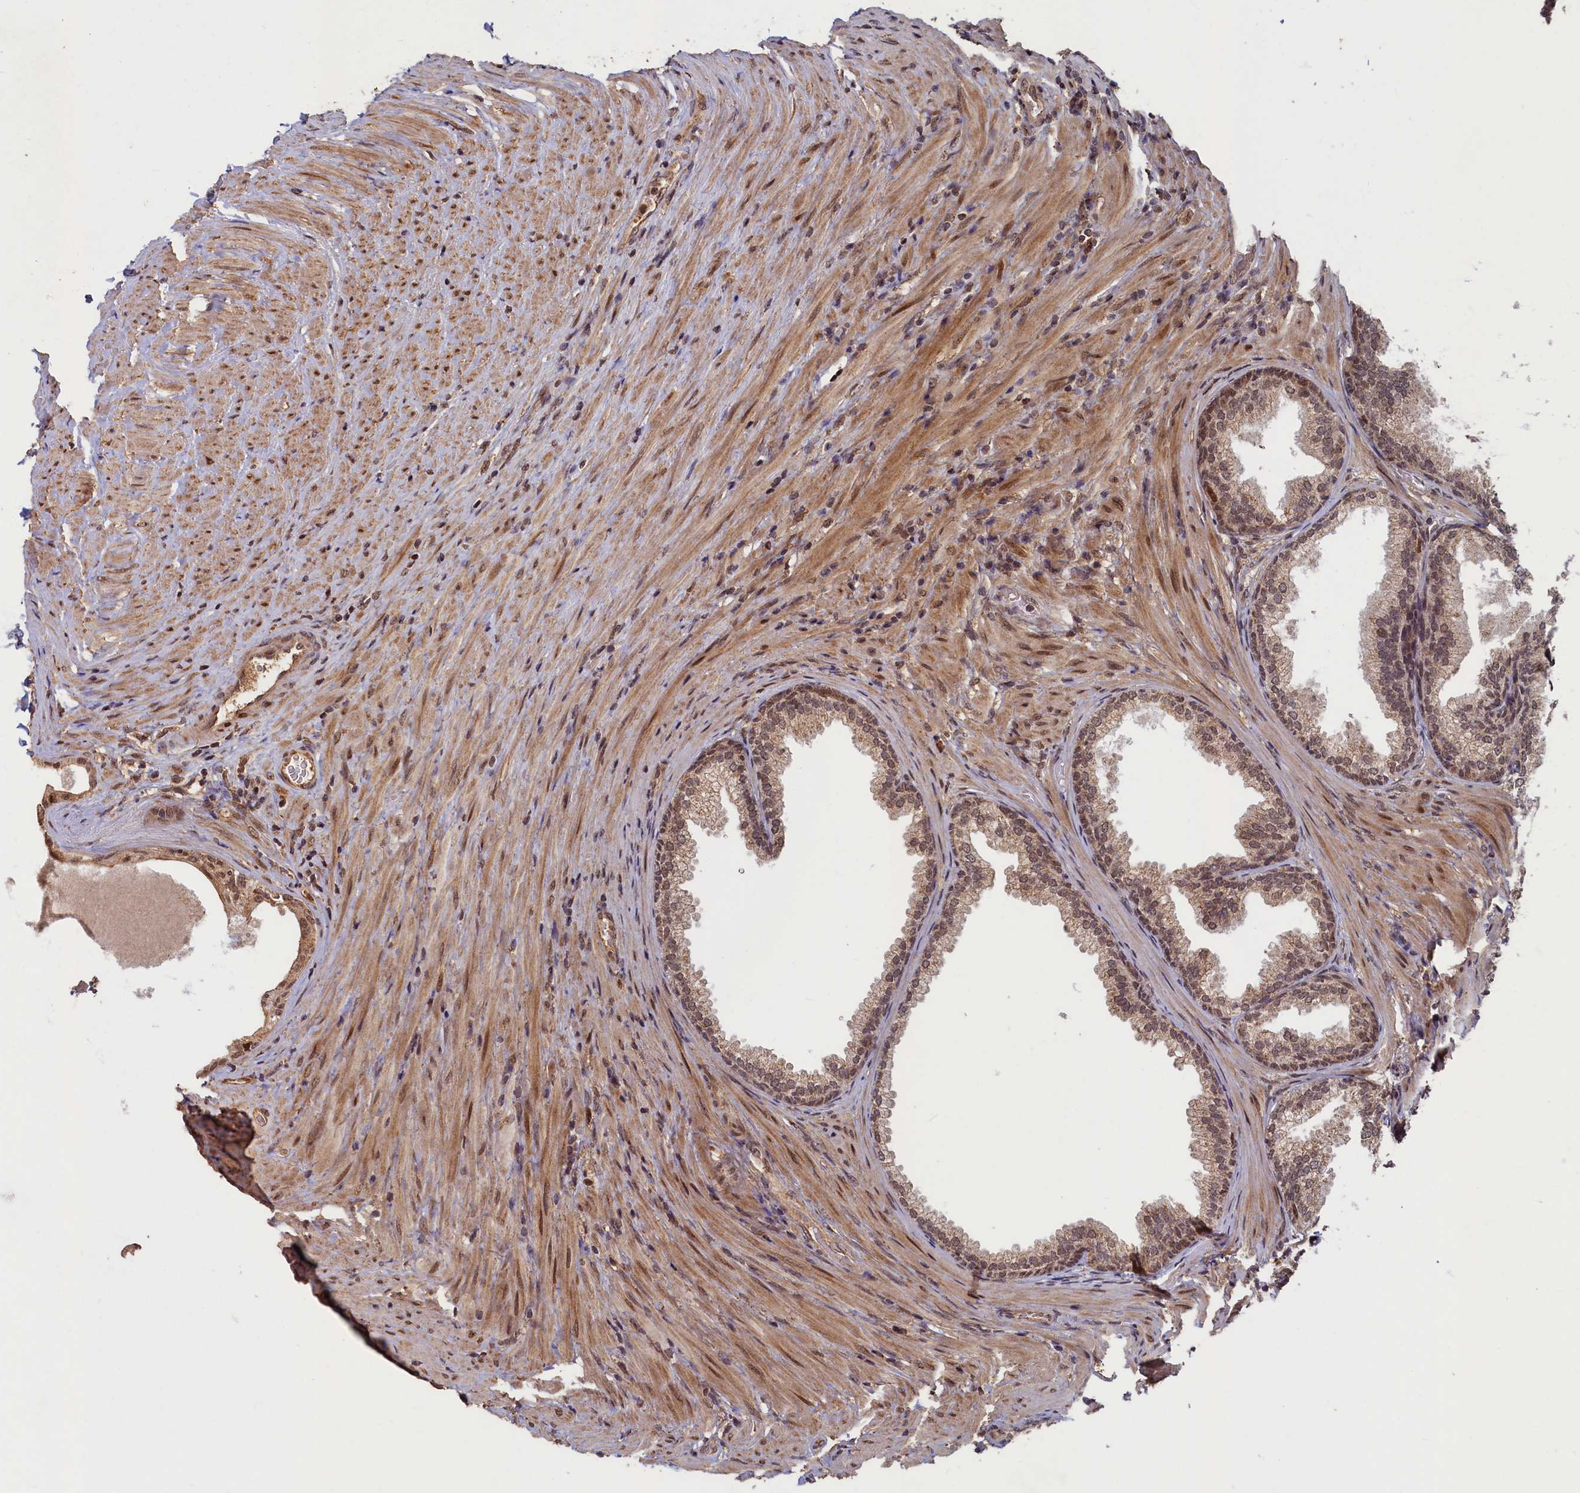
{"staining": {"intensity": "moderate", "quantity": ">75%", "location": "nuclear"}, "tissue": "prostate", "cell_type": "Glandular cells", "image_type": "normal", "snomed": [{"axis": "morphology", "description": "Normal tissue, NOS"}, {"axis": "topography", "description": "Prostate"}], "caption": "Moderate nuclear expression is seen in approximately >75% of glandular cells in benign prostate.", "gene": "BRCA1", "patient": {"sex": "male", "age": 76}}